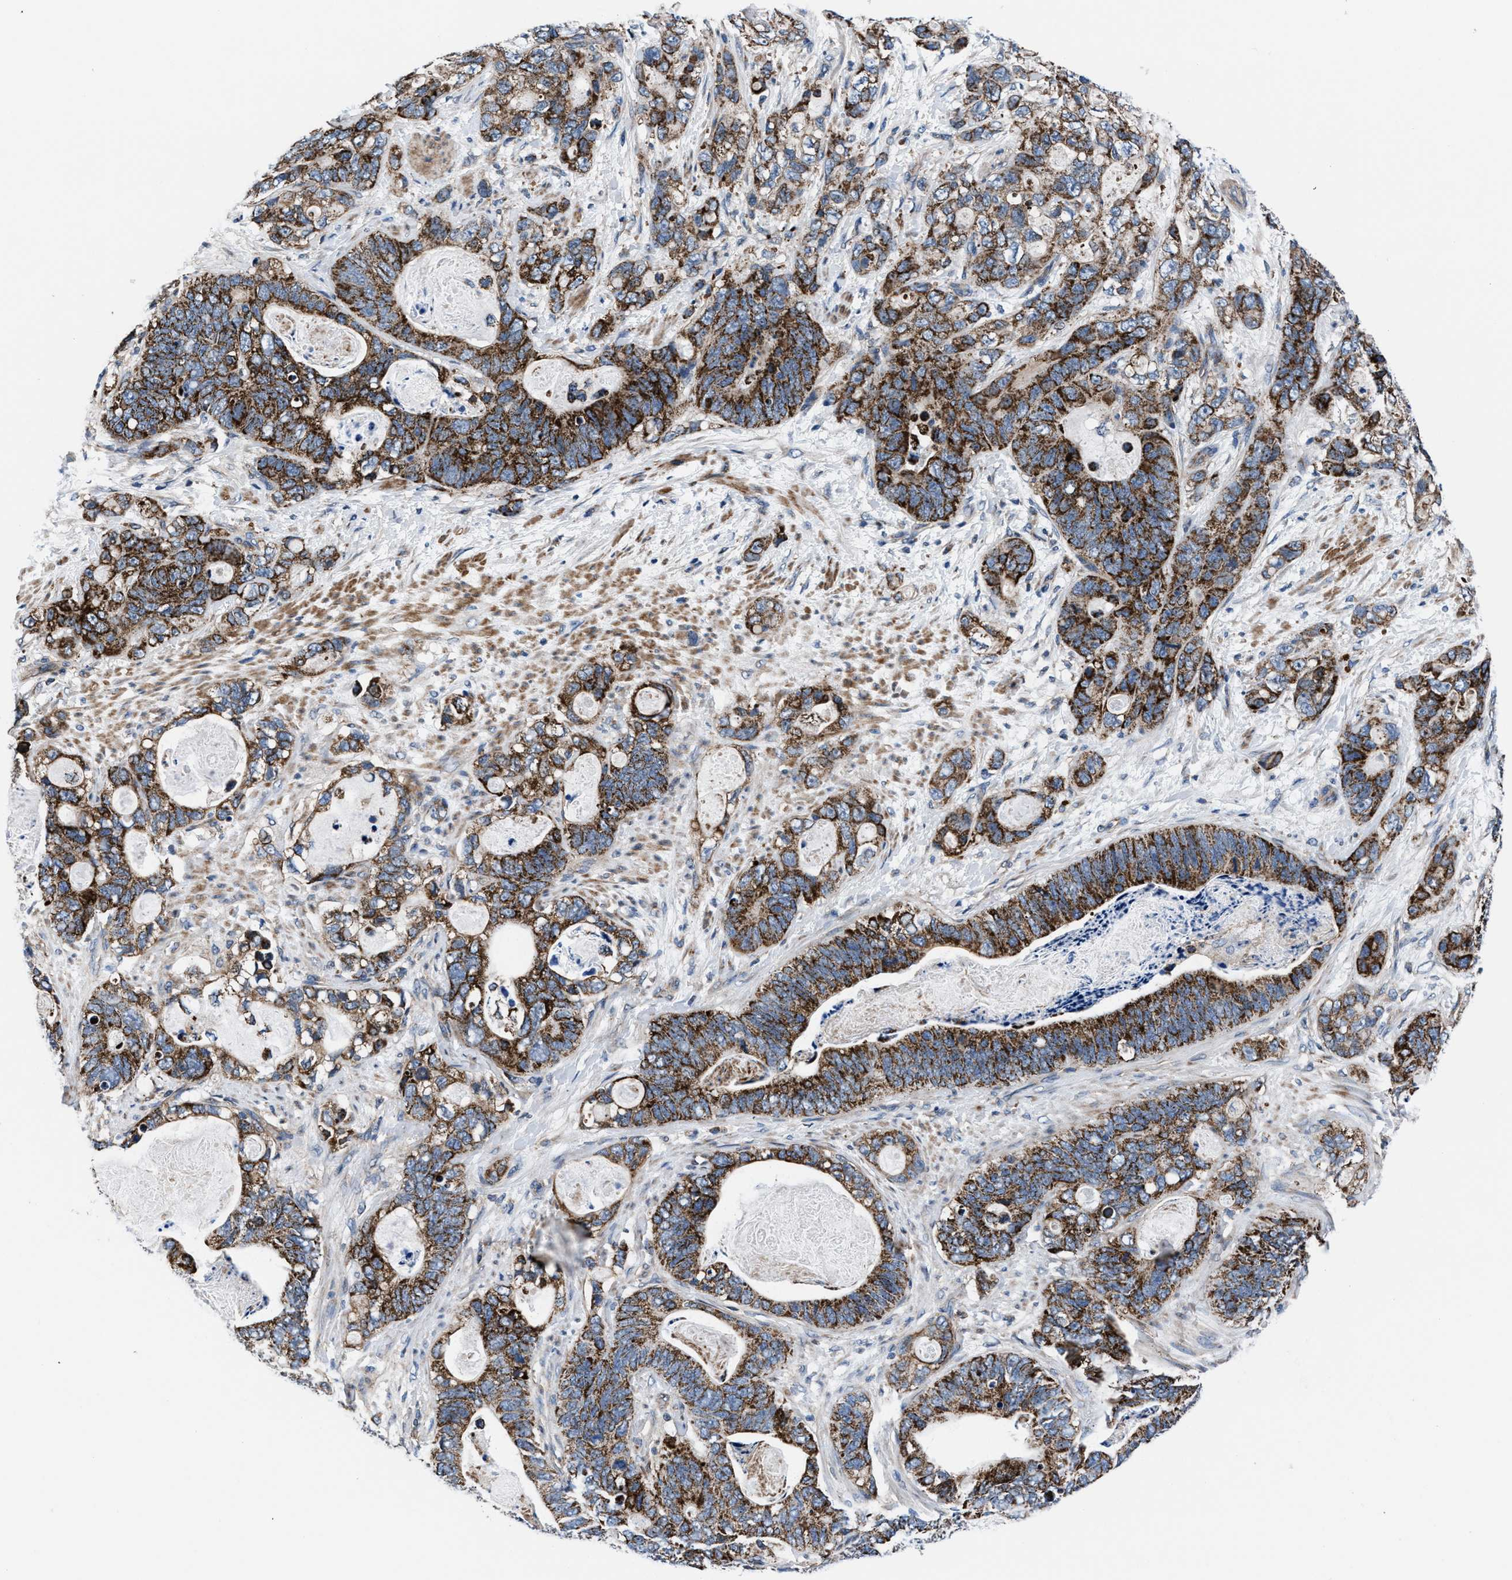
{"staining": {"intensity": "strong", "quantity": ">75%", "location": "cytoplasmic/membranous"}, "tissue": "stomach cancer", "cell_type": "Tumor cells", "image_type": "cancer", "snomed": [{"axis": "morphology", "description": "Normal tissue, NOS"}, {"axis": "morphology", "description": "Adenocarcinoma, NOS"}, {"axis": "topography", "description": "Stomach"}], "caption": "Brown immunohistochemical staining in stomach cancer demonstrates strong cytoplasmic/membranous positivity in approximately >75% of tumor cells.", "gene": "NKTR", "patient": {"sex": "female", "age": 89}}